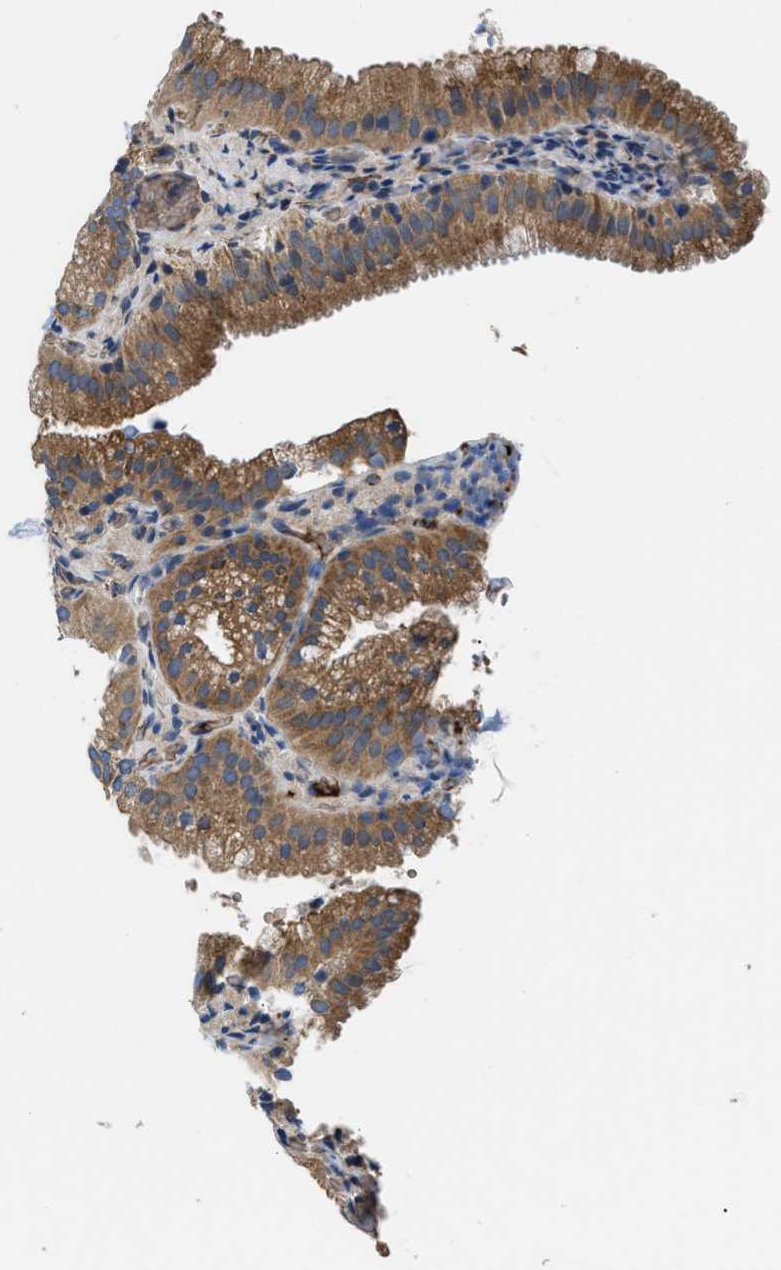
{"staining": {"intensity": "strong", "quantity": ">75%", "location": "cytoplasmic/membranous"}, "tissue": "gallbladder", "cell_type": "Glandular cells", "image_type": "normal", "snomed": [{"axis": "morphology", "description": "Normal tissue, NOS"}, {"axis": "topography", "description": "Gallbladder"}], "caption": "Glandular cells demonstrate high levels of strong cytoplasmic/membranous positivity in about >75% of cells in benign gallbladder.", "gene": "MYO10", "patient": {"sex": "male", "age": 54}}